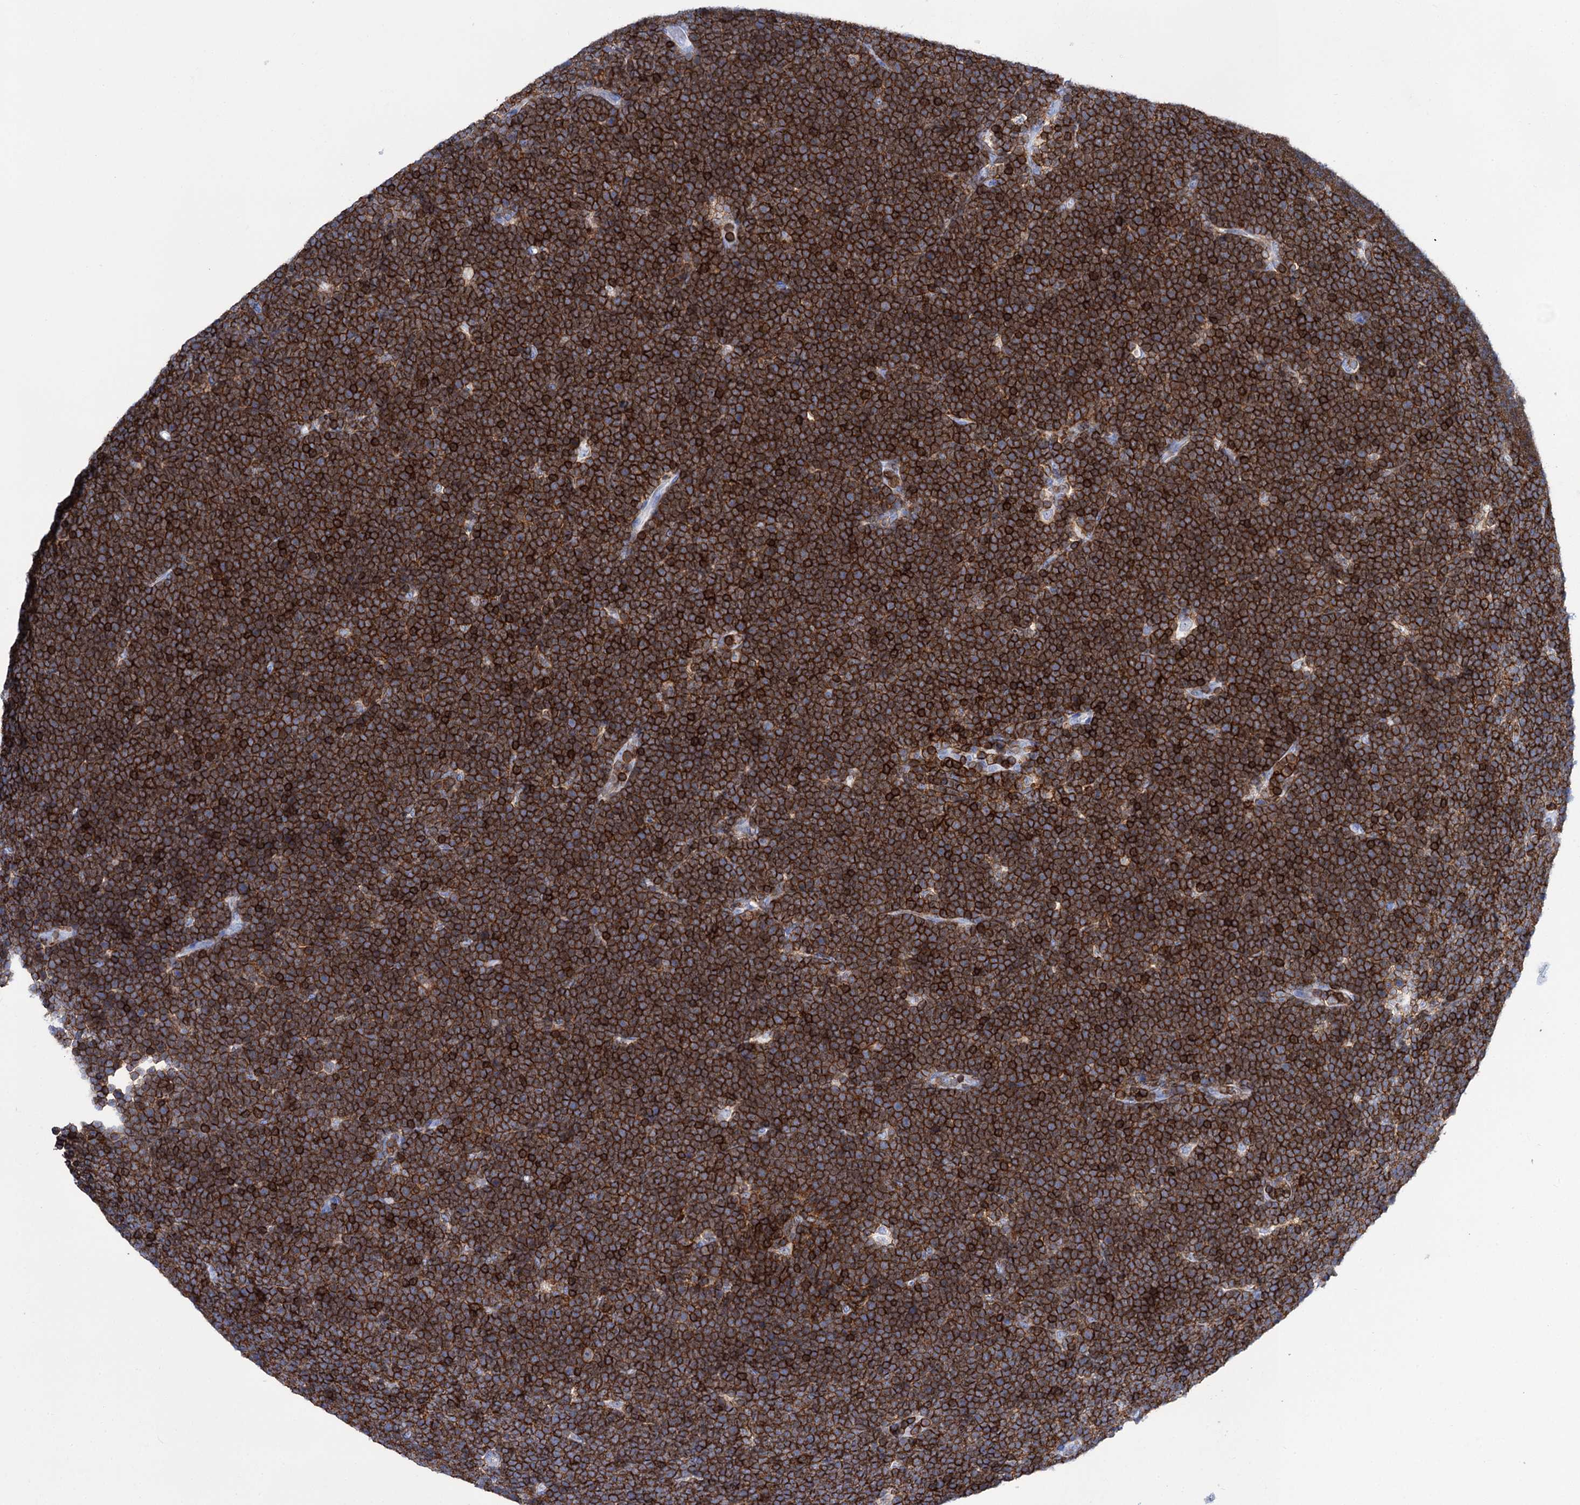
{"staining": {"intensity": "strong", "quantity": ">75%", "location": "cytoplasmic/membranous"}, "tissue": "lymphoma", "cell_type": "Tumor cells", "image_type": "cancer", "snomed": [{"axis": "morphology", "description": "Malignant lymphoma, non-Hodgkin's type, High grade"}, {"axis": "topography", "description": "Lymph node"}], "caption": "High-magnification brightfield microscopy of high-grade malignant lymphoma, non-Hodgkin's type stained with DAB (brown) and counterstained with hematoxylin (blue). tumor cells exhibit strong cytoplasmic/membranous staining is identified in about>75% of cells.", "gene": "DEF6", "patient": {"sex": "male", "age": 13}}